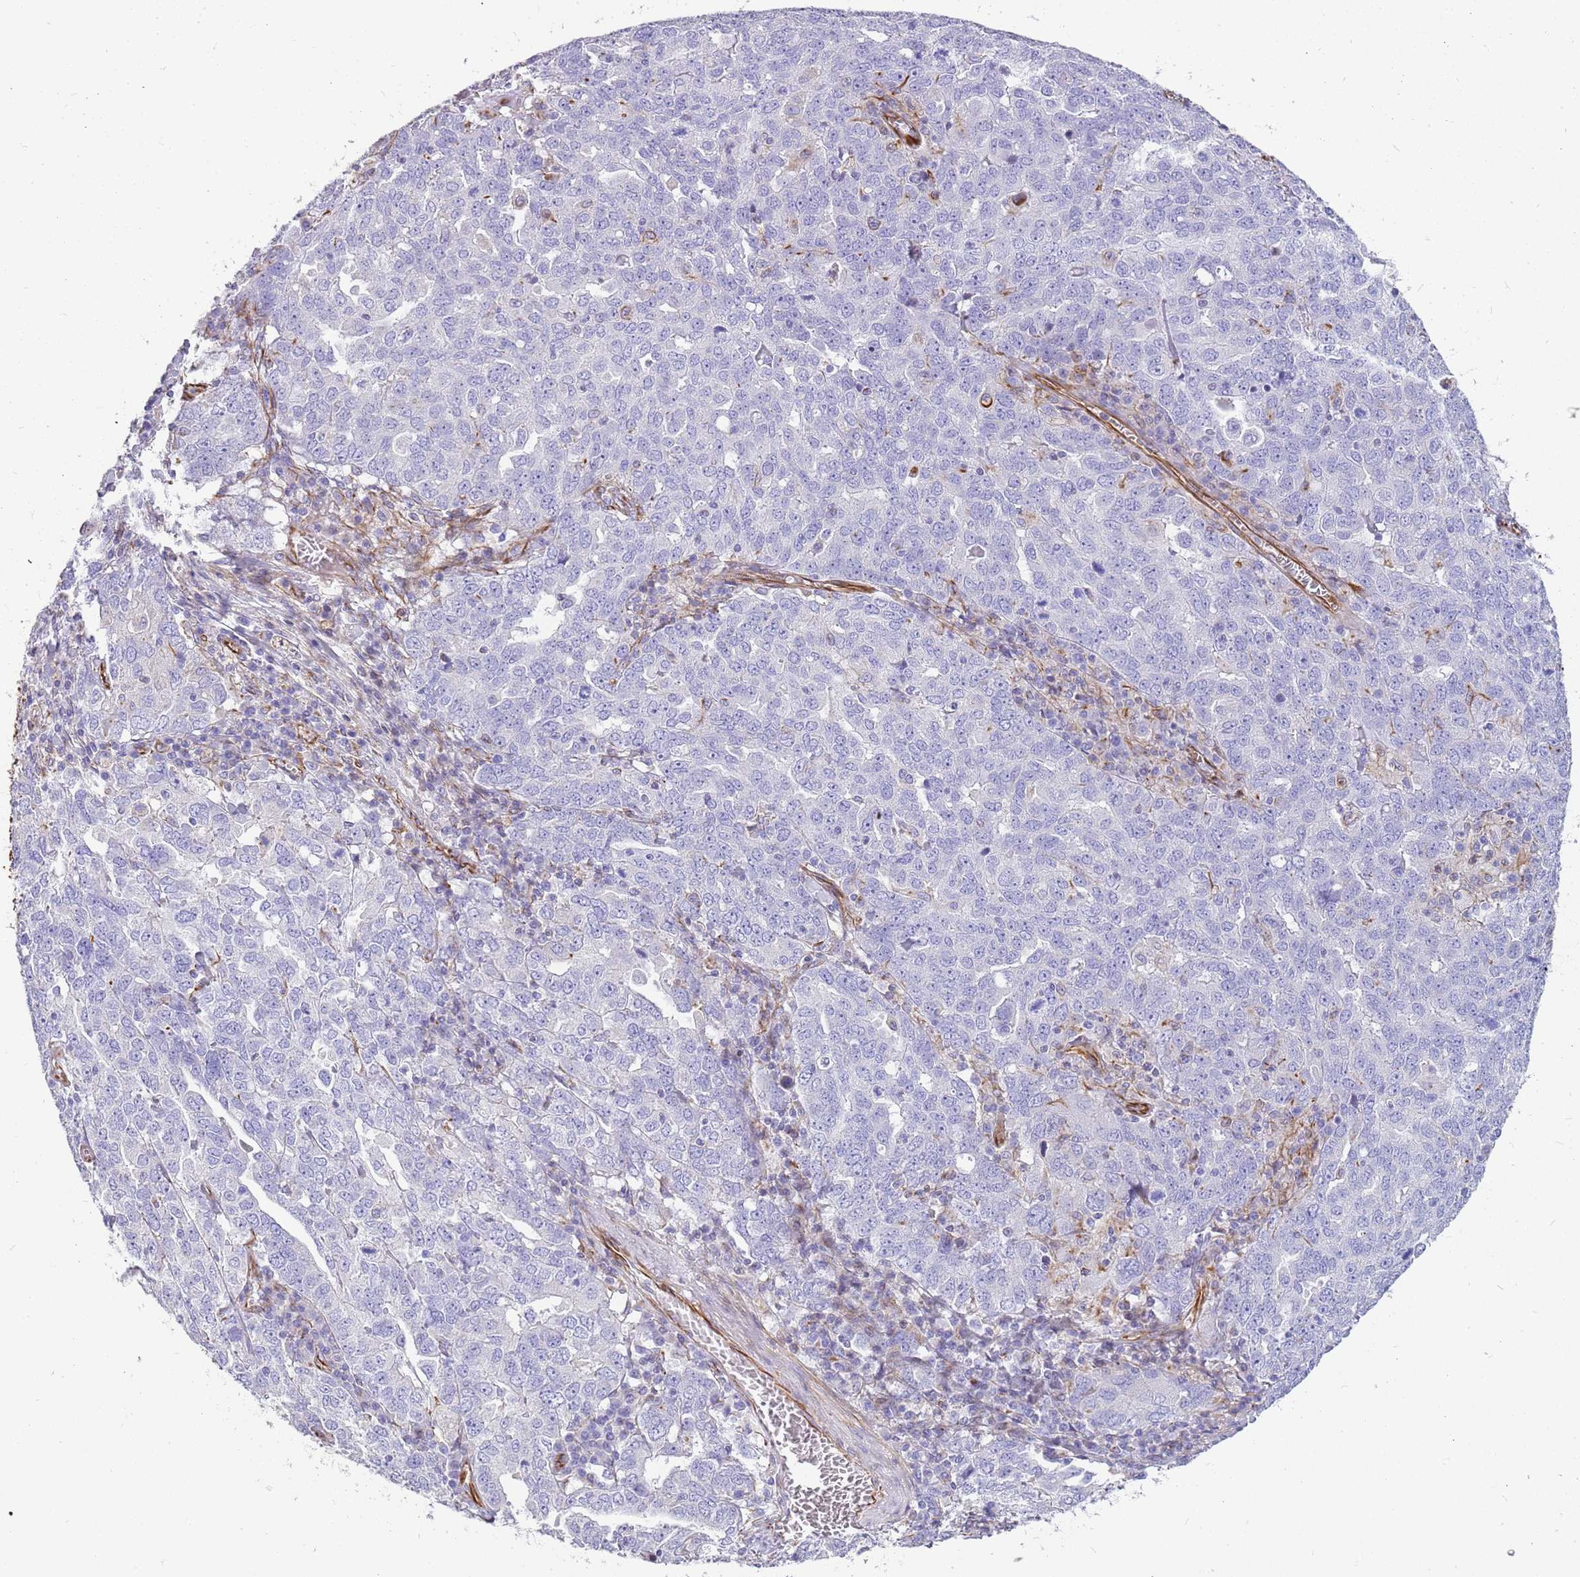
{"staining": {"intensity": "negative", "quantity": "none", "location": "none"}, "tissue": "ovarian cancer", "cell_type": "Tumor cells", "image_type": "cancer", "snomed": [{"axis": "morphology", "description": "Carcinoma, endometroid"}, {"axis": "topography", "description": "Ovary"}], "caption": "Human ovarian endometroid carcinoma stained for a protein using IHC exhibits no positivity in tumor cells.", "gene": "ZDHHC1", "patient": {"sex": "female", "age": 62}}